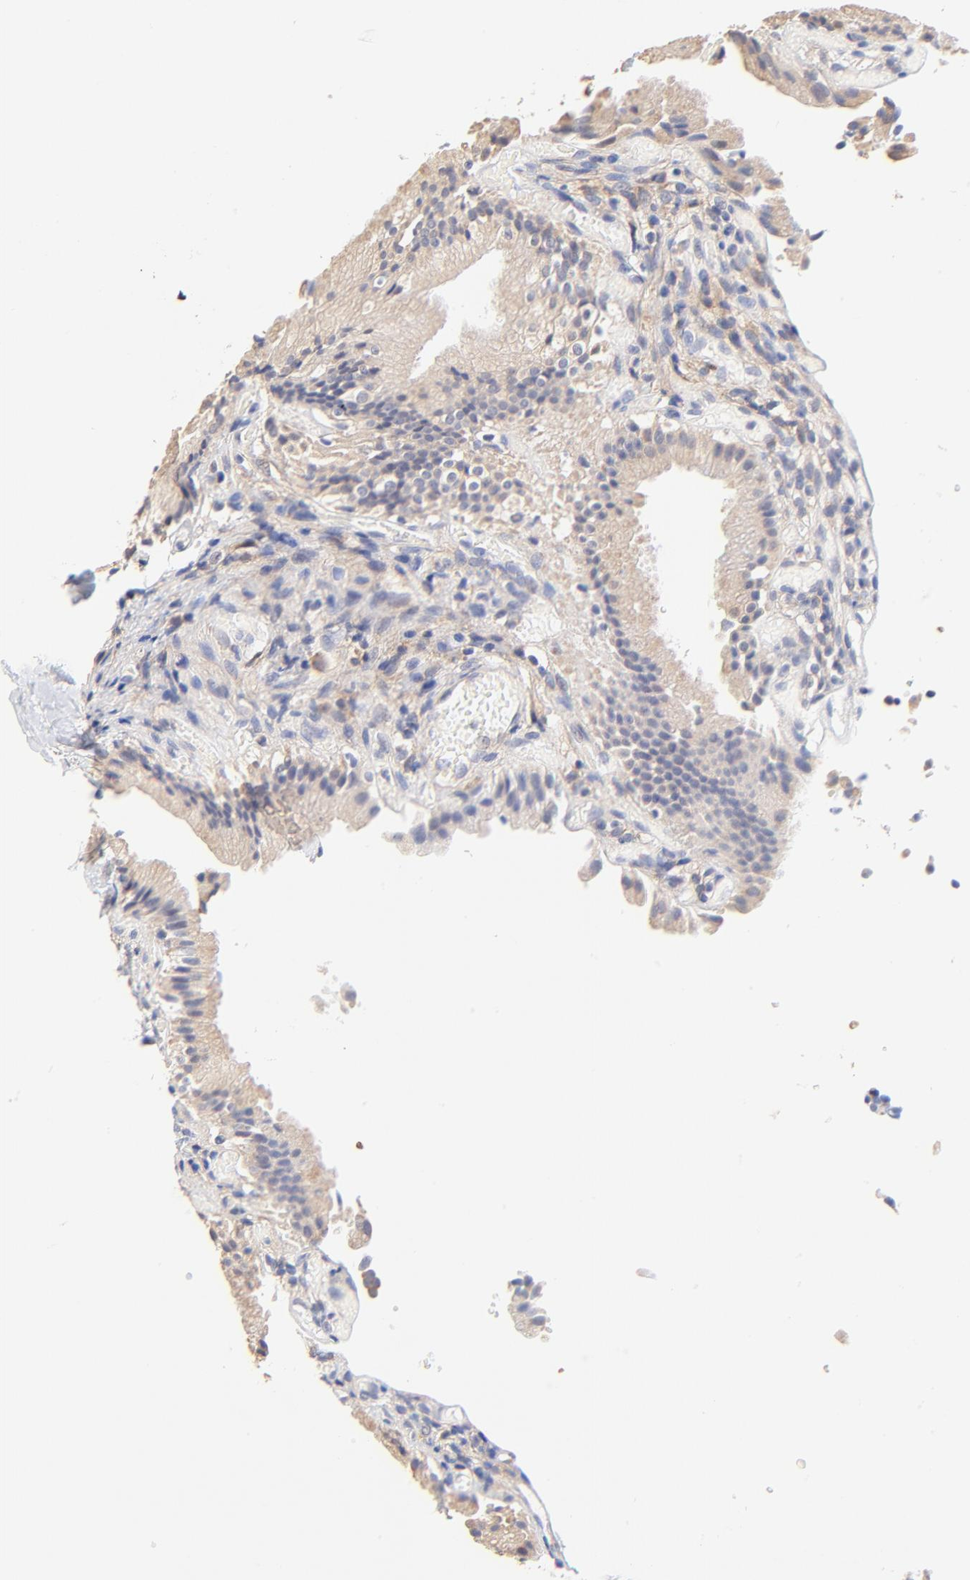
{"staining": {"intensity": "weak", "quantity": ">75%", "location": "cytoplasmic/membranous"}, "tissue": "gallbladder", "cell_type": "Glandular cells", "image_type": "normal", "snomed": [{"axis": "morphology", "description": "Normal tissue, NOS"}, {"axis": "topography", "description": "Gallbladder"}], "caption": "About >75% of glandular cells in benign gallbladder show weak cytoplasmic/membranous protein staining as visualized by brown immunohistochemical staining.", "gene": "PTK7", "patient": {"sex": "male", "age": 65}}